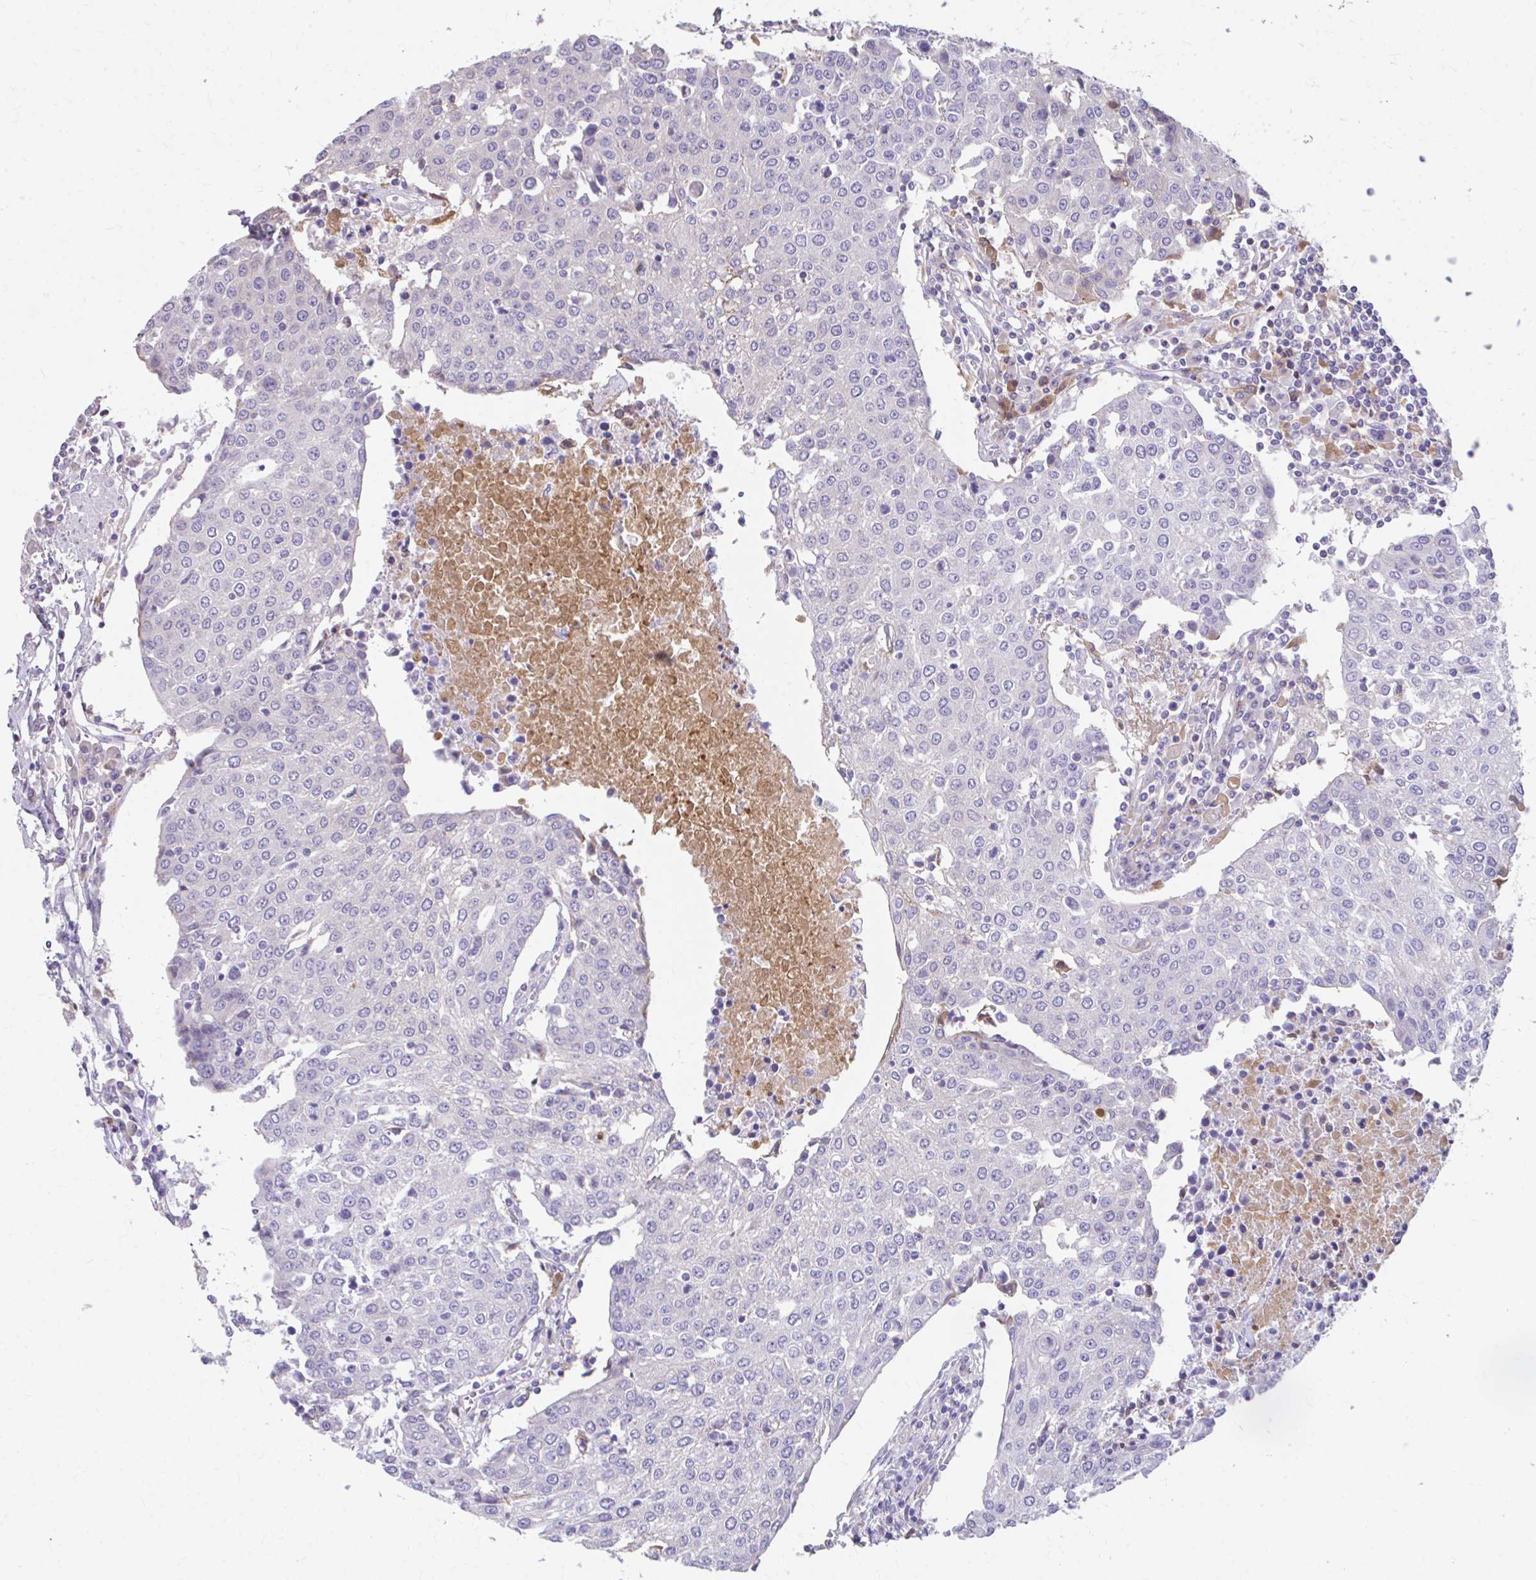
{"staining": {"intensity": "negative", "quantity": "none", "location": "none"}, "tissue": "urothelial cancer", "cell_type": "Tumor cells", "image_type": "cancer", "snomed": [{"axis": "morphology", "description": "Urothelial carcinoma, High grade"}, {"axis": "topography", "description": "Urinary bladder"}], "caption": "Protein analysis of urothelial cancer demonstrates no significant staining in tumor cells. (Immunohistochemistry, brightfield microscopy, high magnification).", "gene": "CFH", "patient": {"sex": "female", "age": 85}}